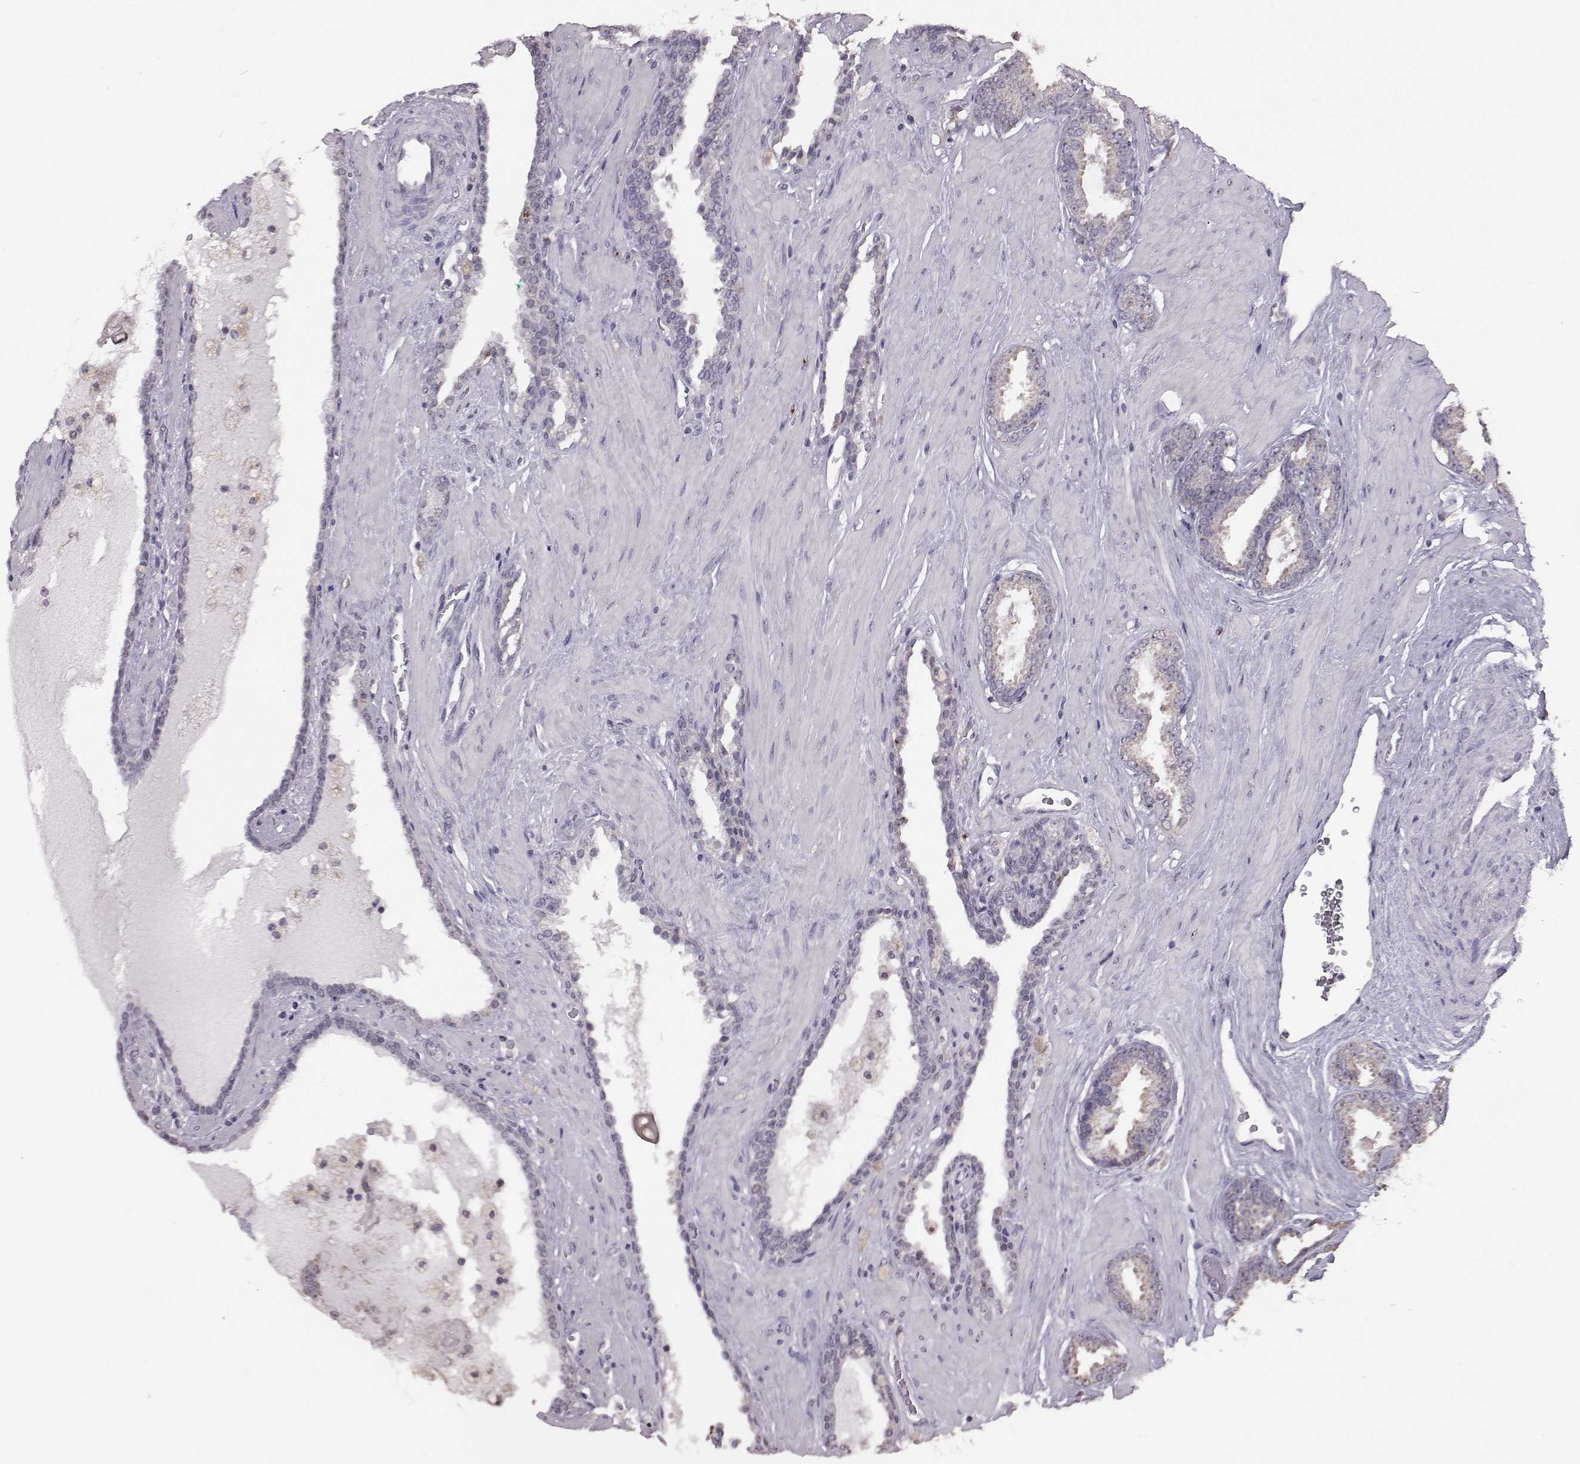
{"staining": {"intensity": "weak", "quantity": "<25%", "location": "cytoplasmic/membranous"}, "tissue": "prostate cancer", "cell_type": "Tumor cells", "image_type": "cancer", "snomed": [{"axis": "morphology", "description": "Adenocarcinoma, Low grade"}, {"axis": "topography", "description": "Prostate"}], "caption": "Human prostate adenocarcinoma (low-grade) stained for a protein using IHC demonstrates no staining in tumor cells.", "gene": "ALDH3A1", "patient": {"sex": "male", "age": 62}}